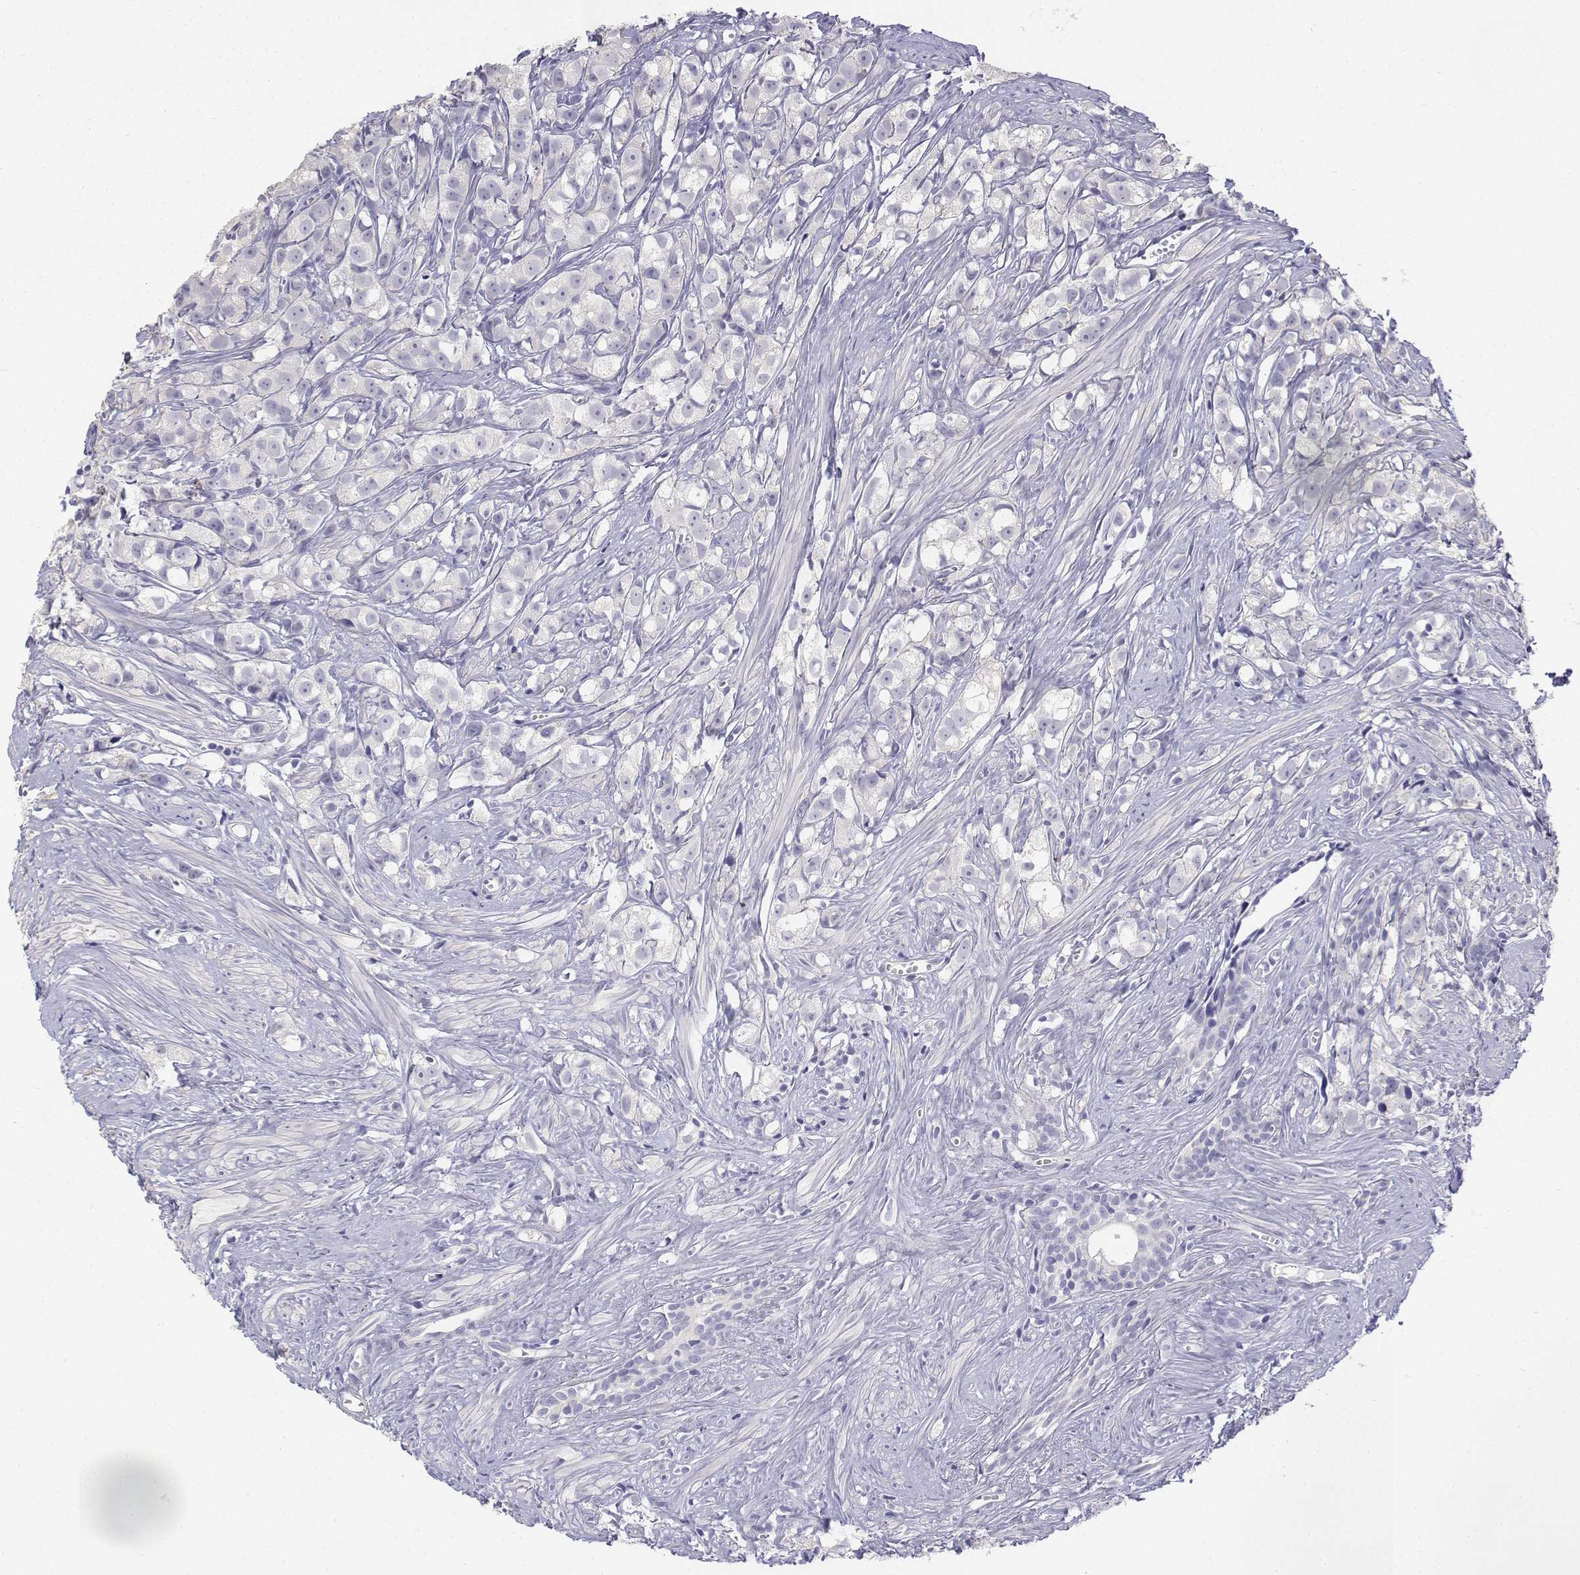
{"staining": {"intensity": "negative", "quantity": "none", "location": "none"}, "tissue": "prostate cancer", "cell_type": "Tumor cells", "image_type": "cancer", "snomed": [{"axis": "morphology", "description": "Adenocarcinoma, High grade"}, {"axis": "topography", "description": "Prostate"}], "caption": "Tumor cells are negative for protein expression in human prostate cancer. (DAB (3,3'-diaminobenzidine) immunohistochemistry, high magnification).", "gene": "LGSN", "patient": {"sex": "male", "age": 68}}